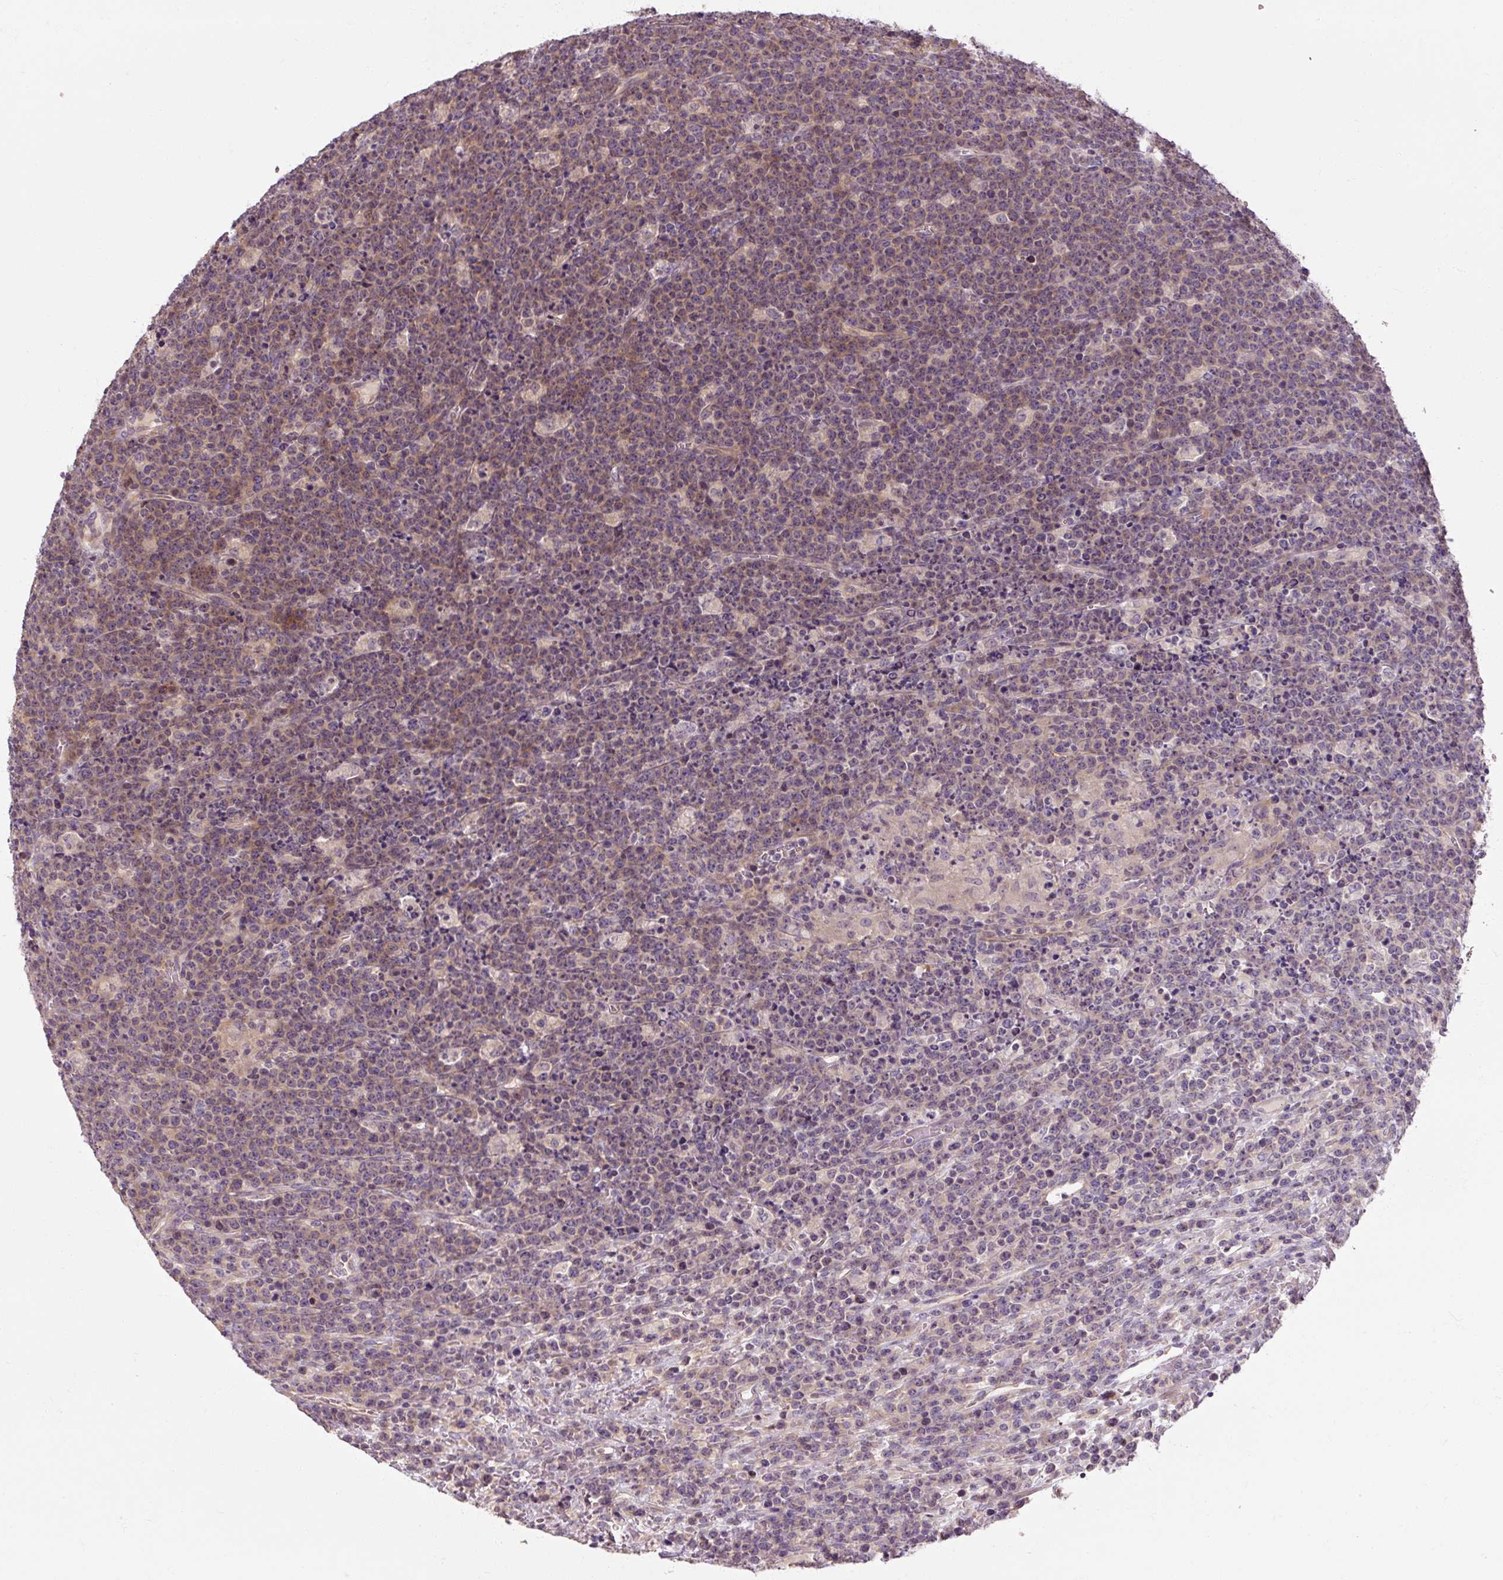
{"staining": {"intensity": "negative", "quantity": "none", "location": "none"}, "tissue": "lymphoma", "cell_type": "Tumor cells", "image_type": "cancer", "snomed": [{"axis": "morphology", "description": "Malignant lymphoma, non-Hodgkin's type, High grade"}, {"axis": "topography", "description": "Ovary"}], "caption": "This image is of malignant lymphoma, non-Hodgkin's type (high-grade) stained with IHC to label a protein in brown with the nuclei are counter-stained blue. There is no expression in tumor cells.", "gene": "RB1CC1", "patient": {"sex": "female", "age": 56}}